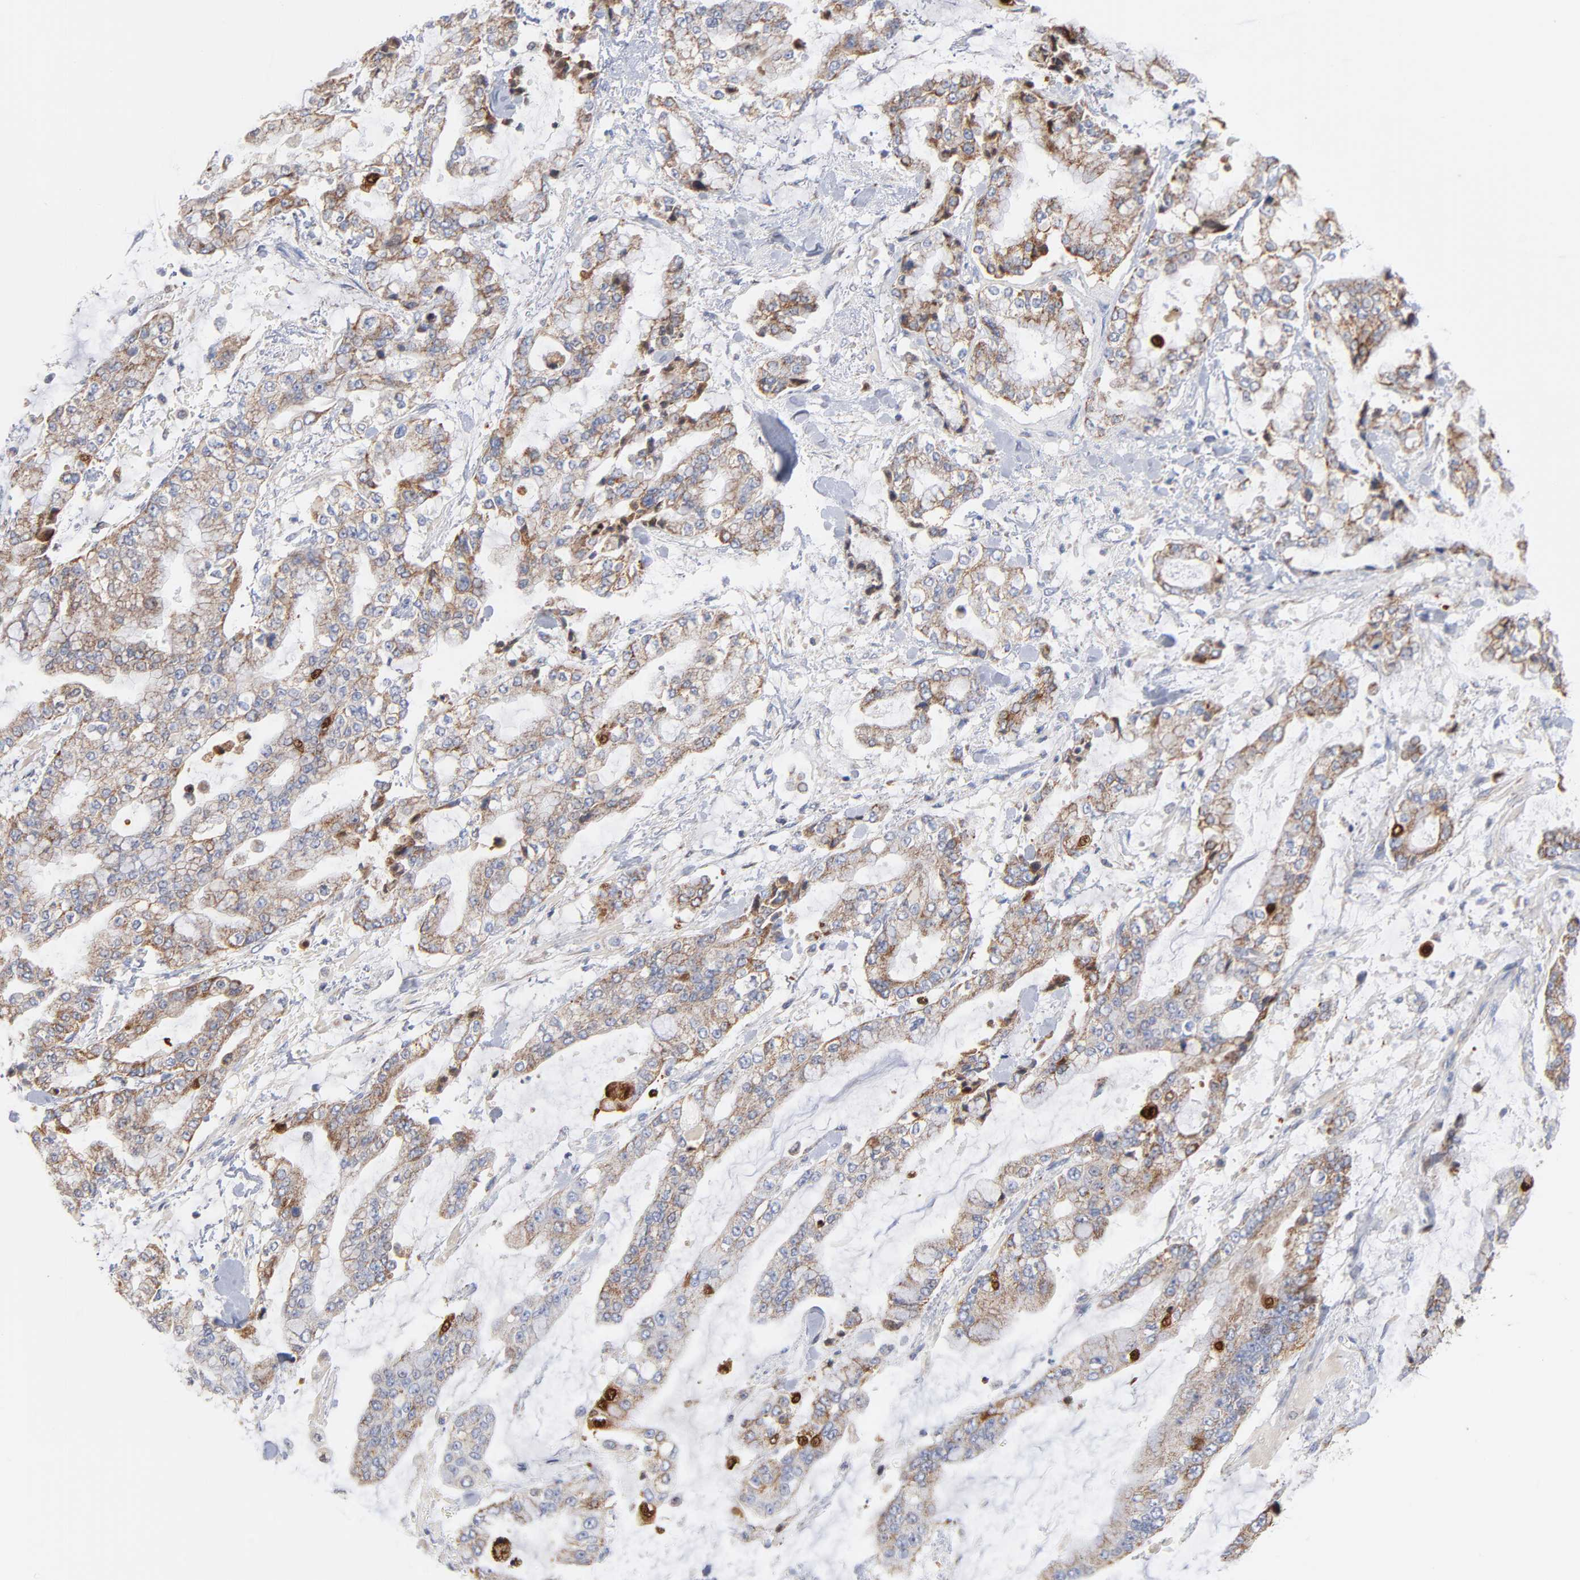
{"staining": {"intensity": "moderate", "quantity": ">75%", "location": "cytoplasmic/membranous"}, "tissue": "stomach cancer", "cell_type": "Tumor cells", "image_type": "cancer", "snomed": [{"axis": "morphology", "description": "Normal tissue, NOS"}, {"axis": "morphology", "description": "Adenocarcinoma, NOS"}, {"axis": "topography", "description": "Stomach, upper"}, {"axis": "topography", "description": "Stomach"}], "caption": "Brown immunohistochemical staining in human stomach cancer (adenocarcinoma) exhibits moderate cytoplasmic/membranous positivity in approximately >75% of tumor cells. Immunohistochemistry stains the protein in brown and the nuclei are stained blue.", "gene": "DIABLO", "patient": {"sex": "male", "age": 76}}